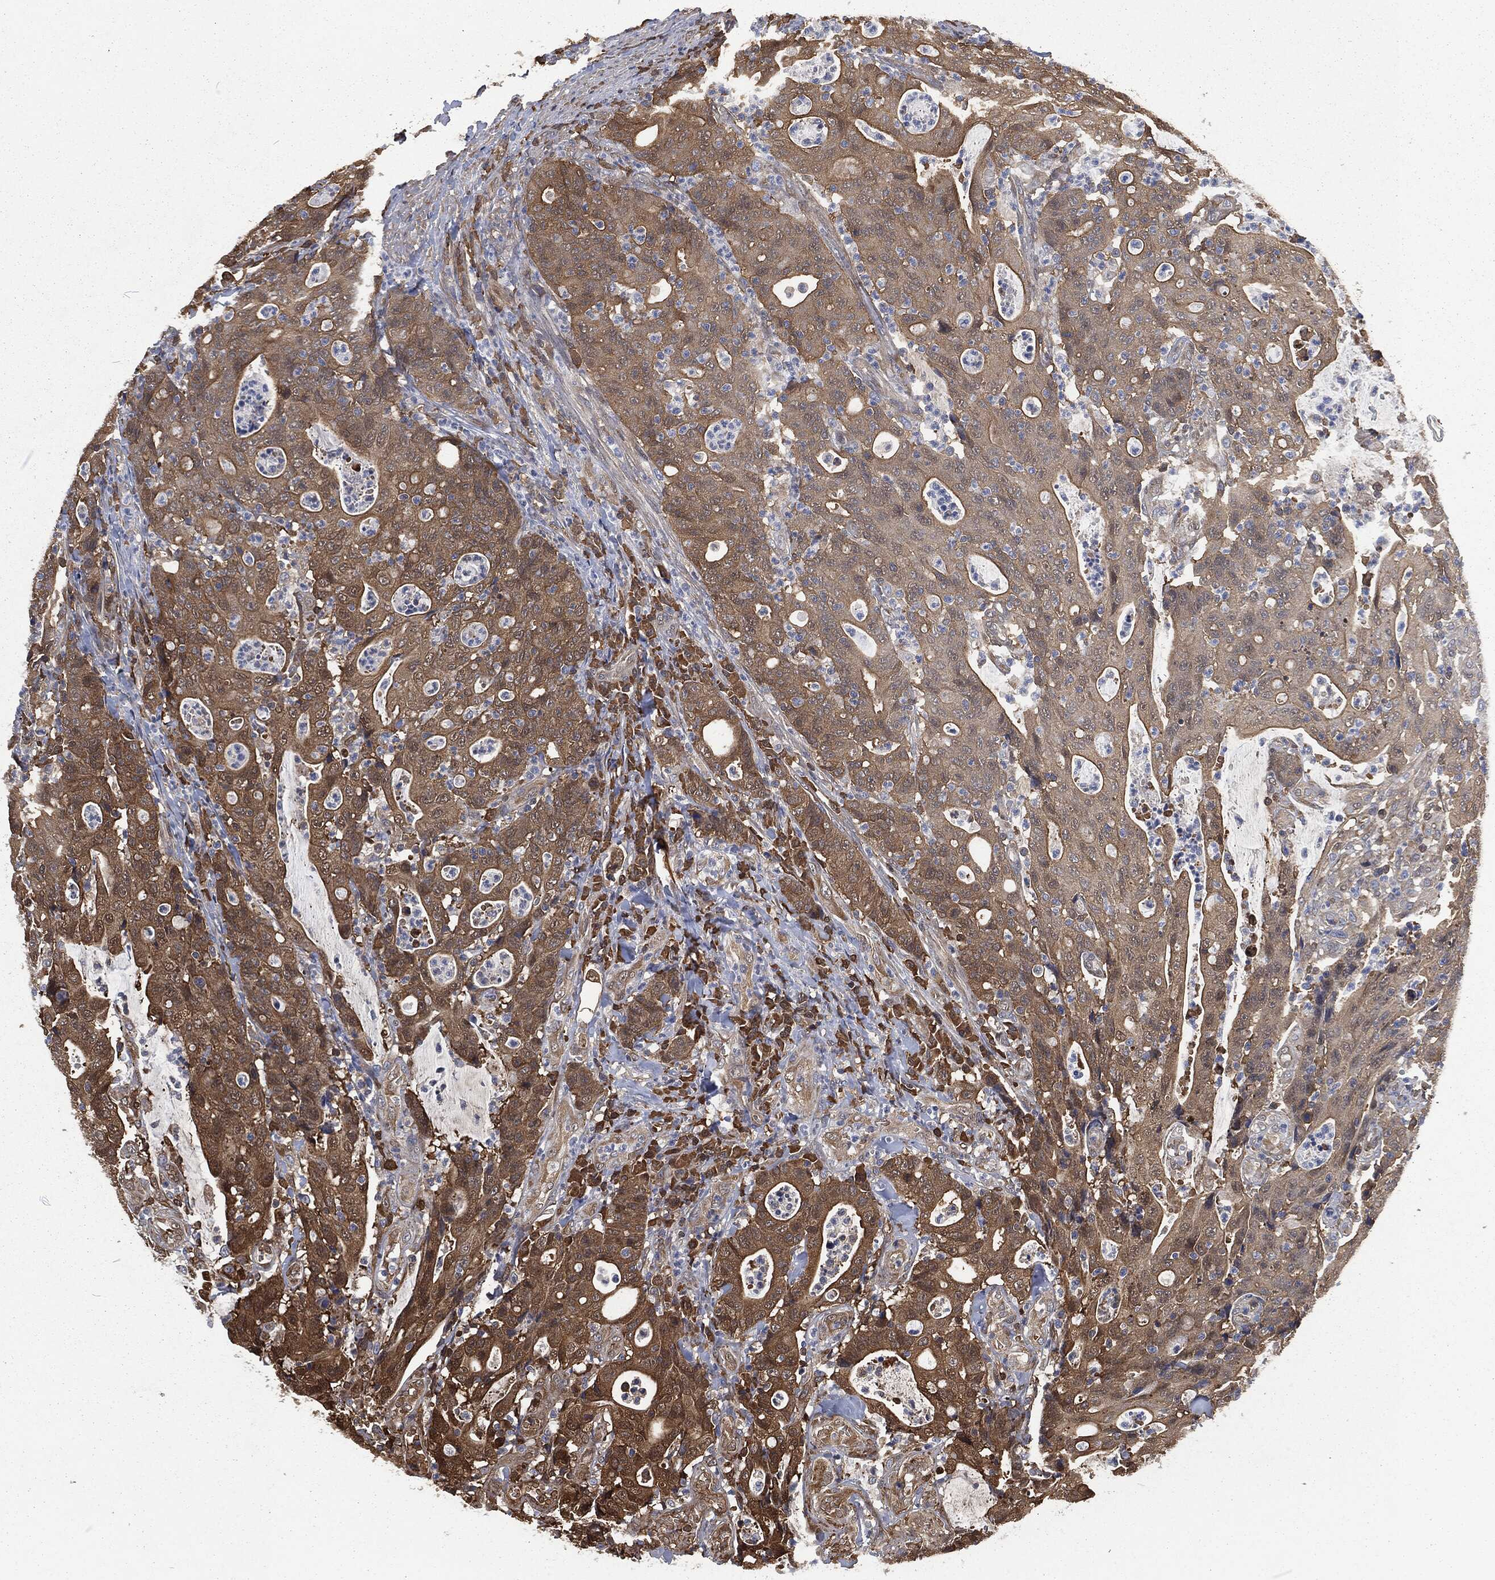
{"staining": {"intensity": "moderate", "quantity": "25%-75%", "location": "cytoplasmic/membranous"}, "tissue": "colorectal cancer", "cell_type": "Tumor cells", "image_type": "cancer", "snomed": [{"axis": "morphology", "description": "Adenocarcinoma, NOS"}, {"axis": "topography", "description": "Colon"}], "caption": "Approximately 25%-75% of tumor cells in colorectal adenocarcinoma show moderate cytoplasmic/membranous protein expression as visualized by brown immunohistochemical staining.", "gene": "PRDX4", "patient": {"sex": "male", "age": 70}}